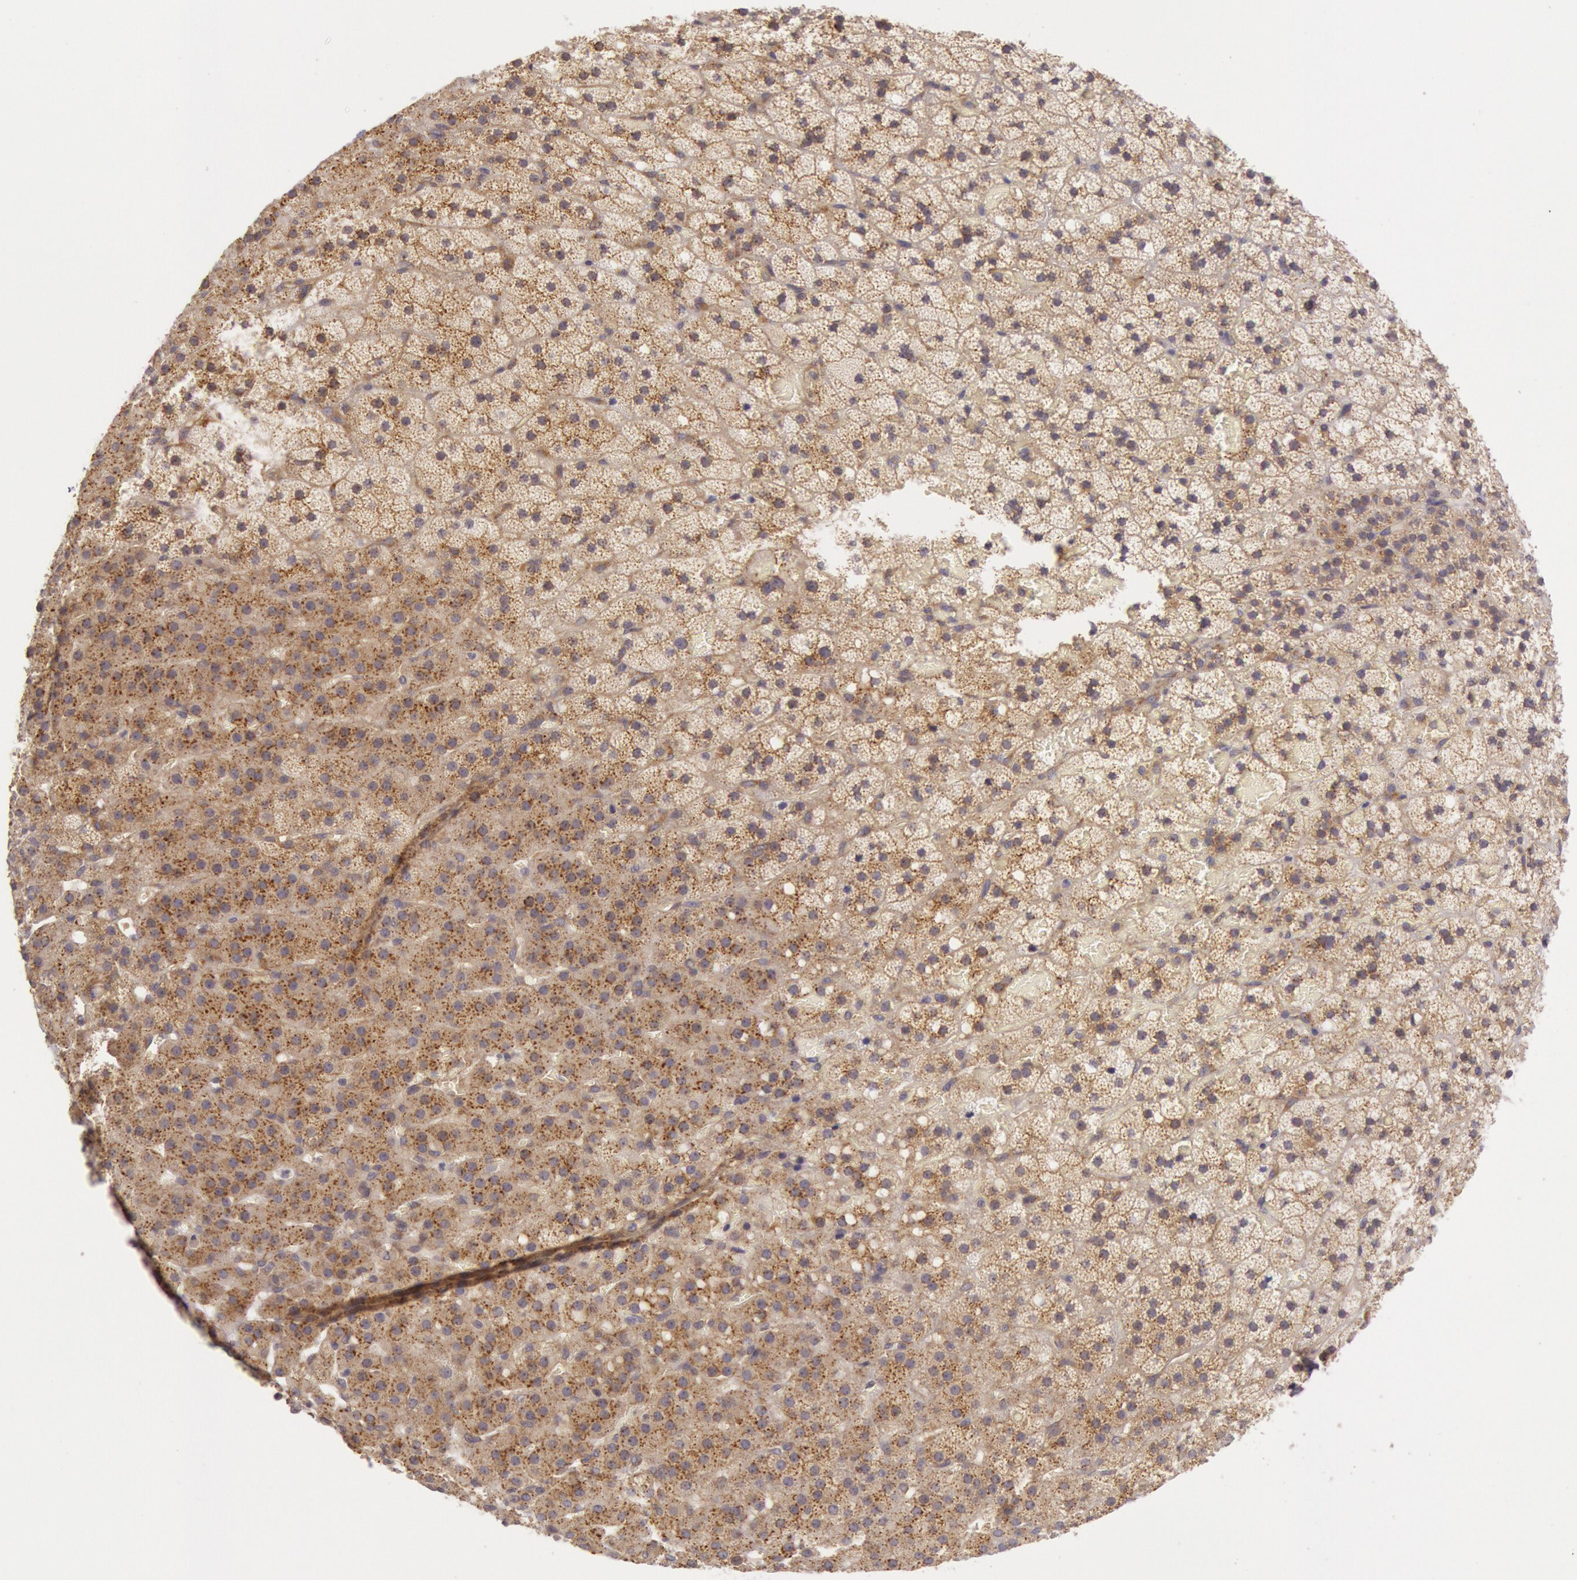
{"staining": {"intensity": "weak", "quantity": ">75%", "location": "cytoplasmic/membranous"}, "tissue": "adrenal gland", "cell_type": "Glandular cells", "image_type": "normal", "snomed": [{"axis": "morphology", "description": "Normal tissue, NOS"}, {"axis": "topography", "description": "Adrenal gland"}], "caption": "Adrenal gland stained with DAB (3,3'-diaminobenzidine) IHC reveals low levels of weak cytoplasmic/membranous positivity in approximately >75% of glandular cells.", "gene": "CHUK", "patient": {"sex": "male", "age": 35}}